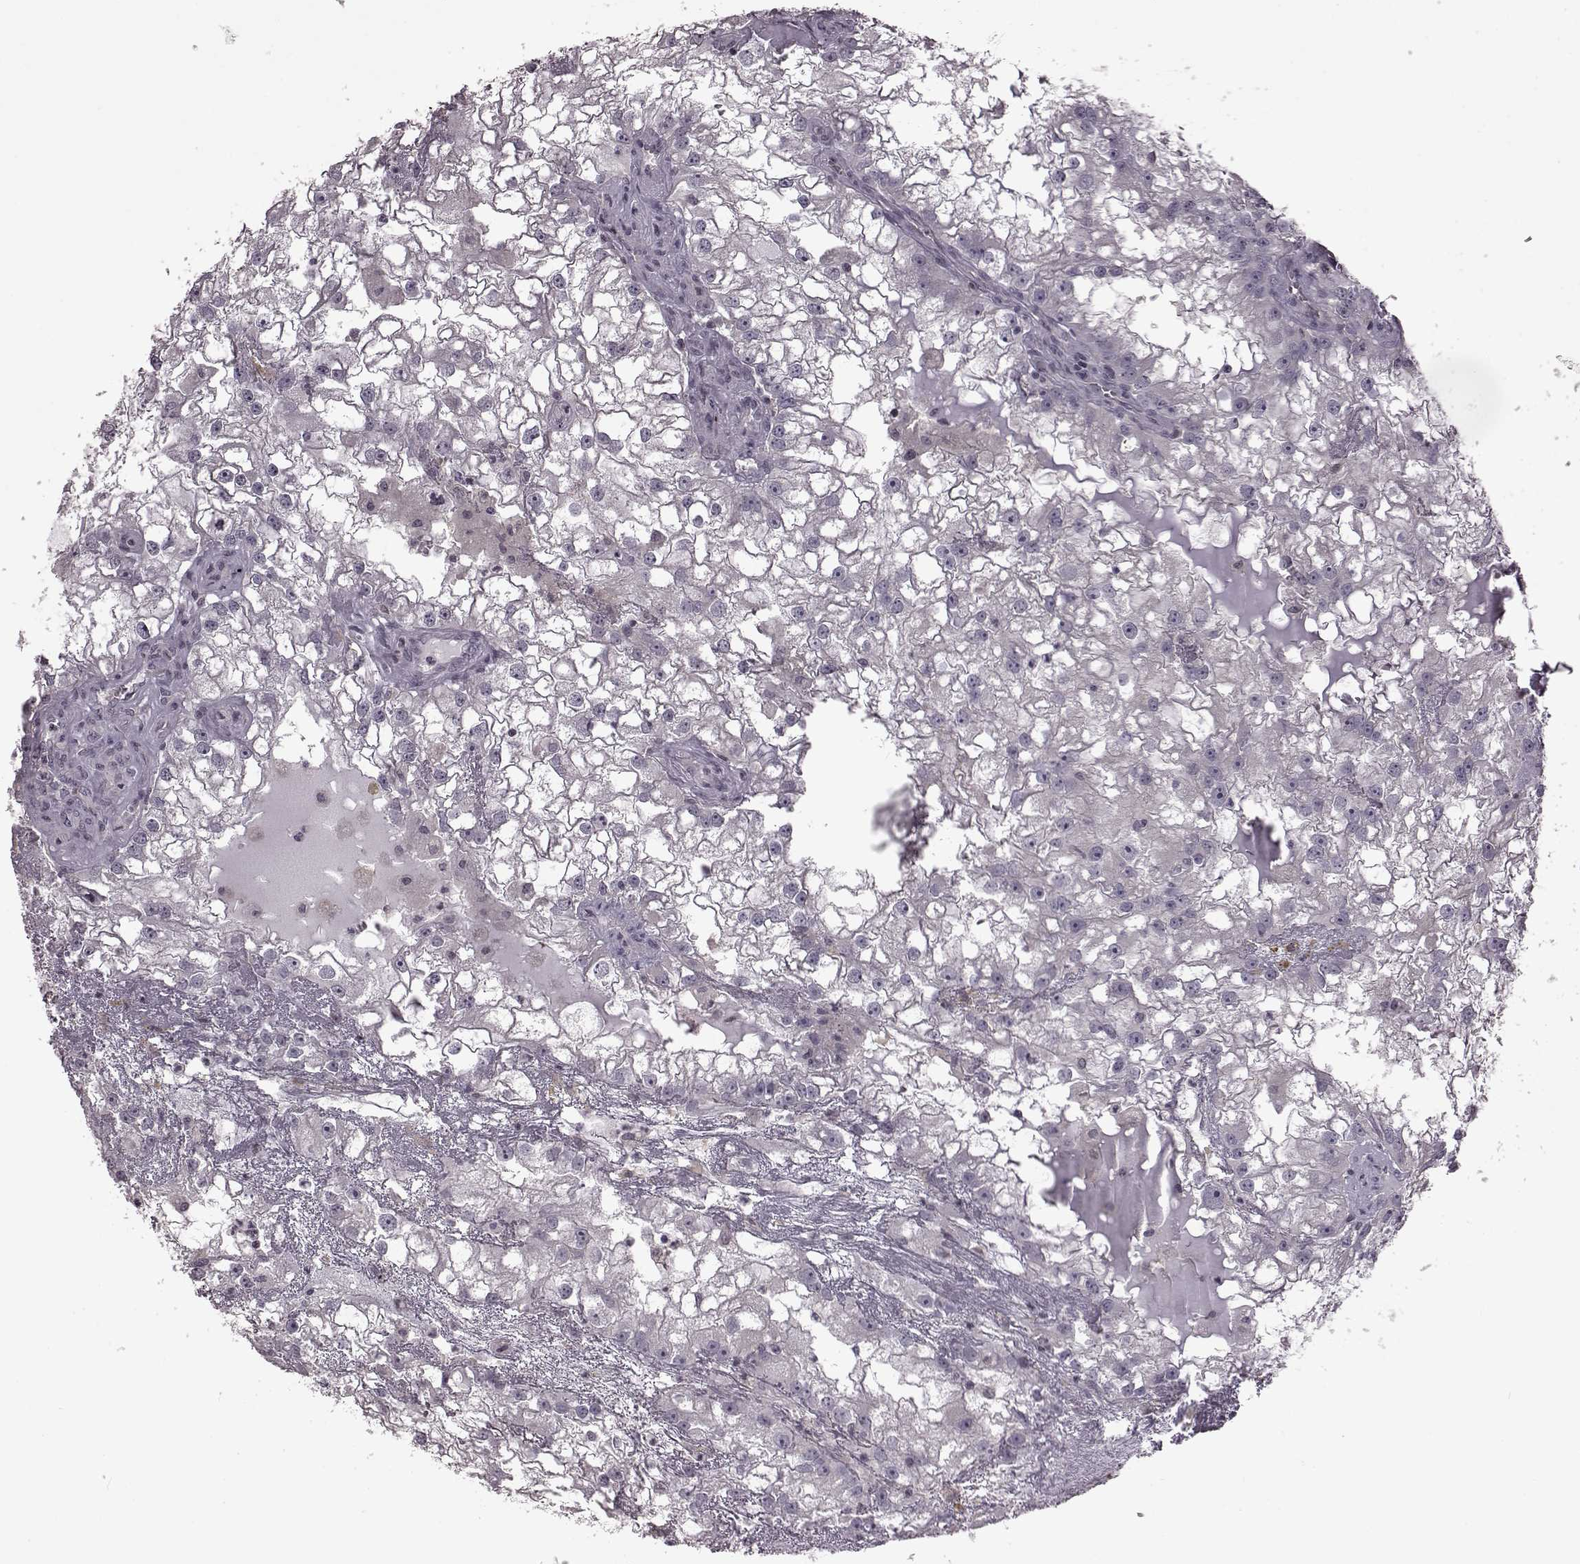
{"staining": {"intensity": "negative", "quantity": "none", "location": "none"}, "tissue": "renal cancer", "cell_type": "Tumor cells", "image_type": "cancer", "snomed": [{"axis": "morphology", "description": "Adenocarcinoma, NOS"}, {"axis": "topography", "description": "Kidney"}], "caption": "A high-resolution image shows immunohistochemistry (IHC) staining of renal cancer, which displays no significant expression in tumor cells.", "gene": "GAL", "patient": {"sex": "male", "age": 59}}